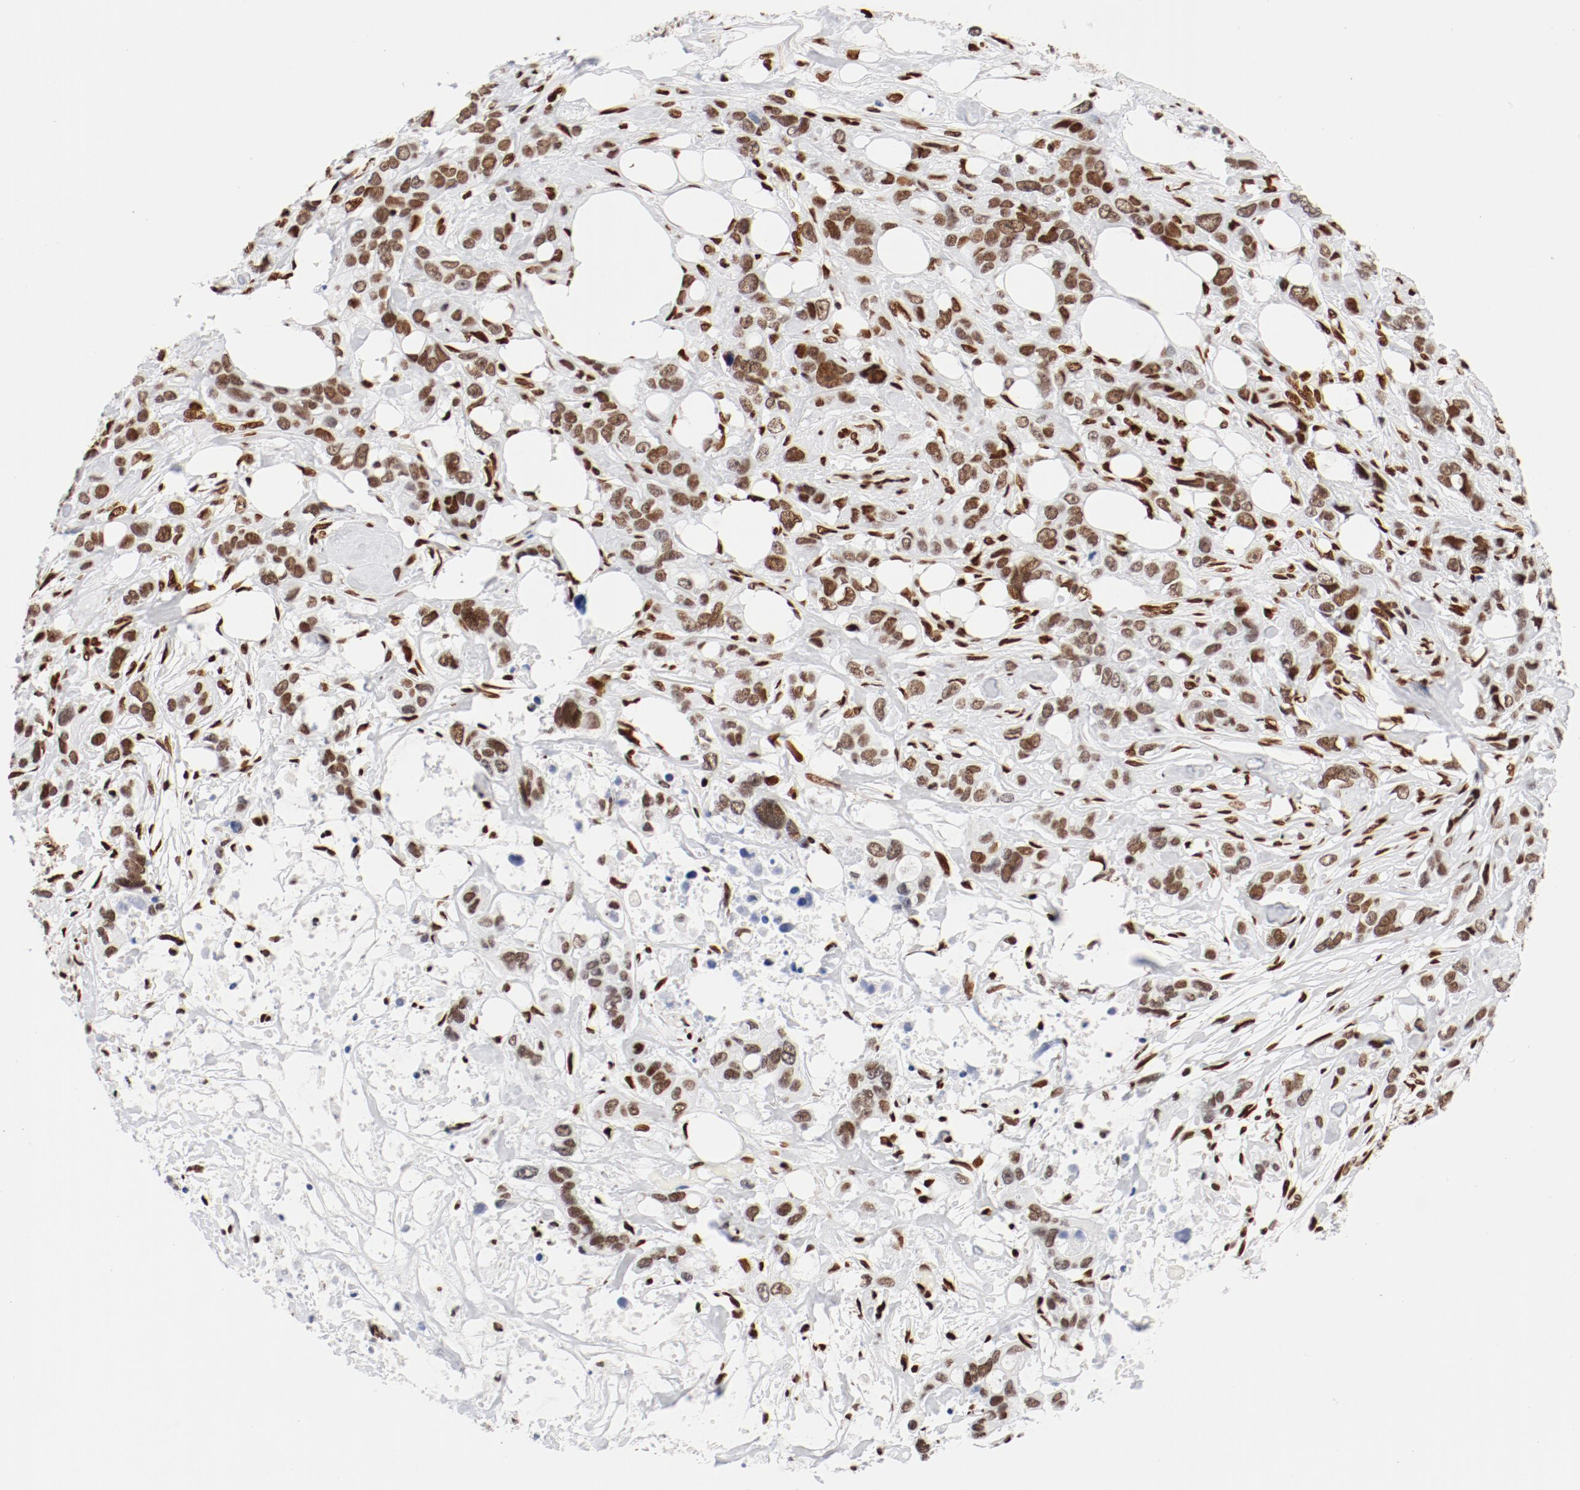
{"staining": {"intensity": "moderate", "quantity": ">75%", "location": "nuclear"}, "tissue": "stomach cancer", "cell_type": "Tumor cells", "image_type": "cancer", "snomed": [{"axis": "morphology", "description": "Adenocarcinoma, NOS"}, {"axis": "topography", "description": "Stomach, upper"}], "caption": "Stomach adenocarcinoma stained with immunohistochemistry demonstrates moderate nuclear positivity in about >75% of tumor cells. (Stains: DAB (3,3'-diaminobenzidine) in brown, nuclei in blue, Microscopy: brightfield microscopy at high magnification).", "gene": "CTBP1", "patient": {"sex": "male", "age": 47}}